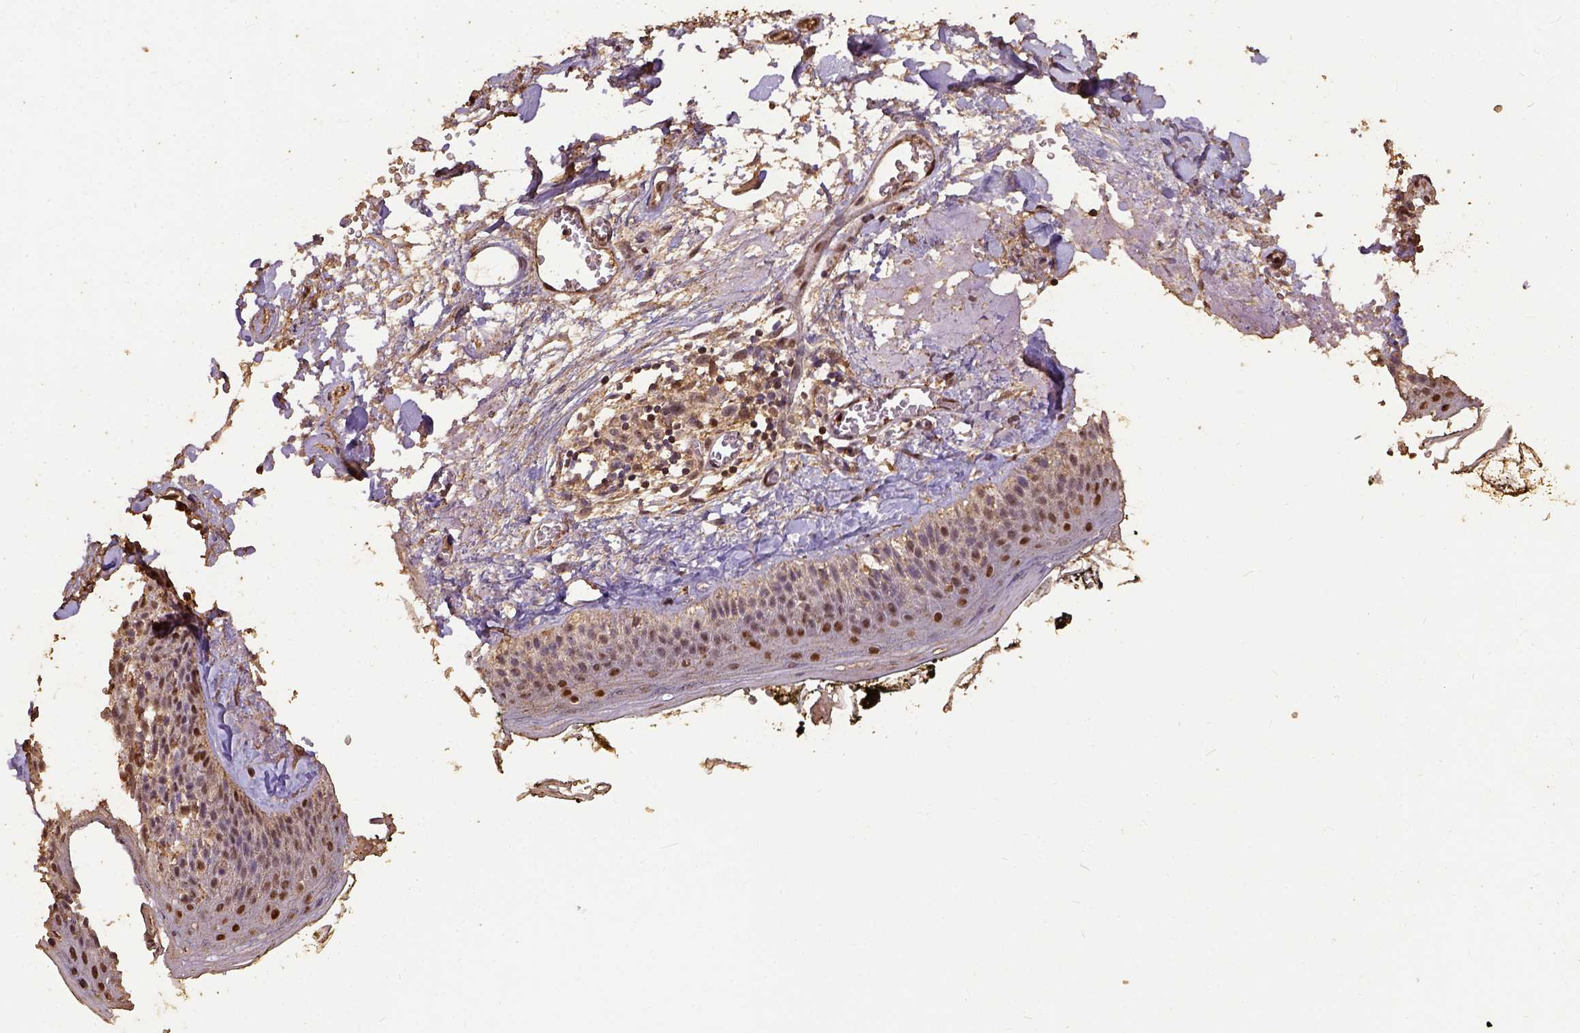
{"staining": {"intensity": "moderate", "quantity": ">75%", "location": "cytoplasmic/membranous,nuclear"}, "tissue": "skin", "cell_type": "Fibroblasts", "image_type": "normal", "snomed": [{"axis": "morphology", "description": "Normal tissue, NOS"}, {"axis": "topography", "description": "Skin"}], "caption": "Immunohistochemistry (IHC) of benign skin reveals medium levels of moderate cytoplasmic/membranous,nuclear expression in about >75% of fibroblasts. (IHC, brightfield microscopy, high magnification).", "gene": "NACC1", "patient": {"sex": "male", "age": 76}}